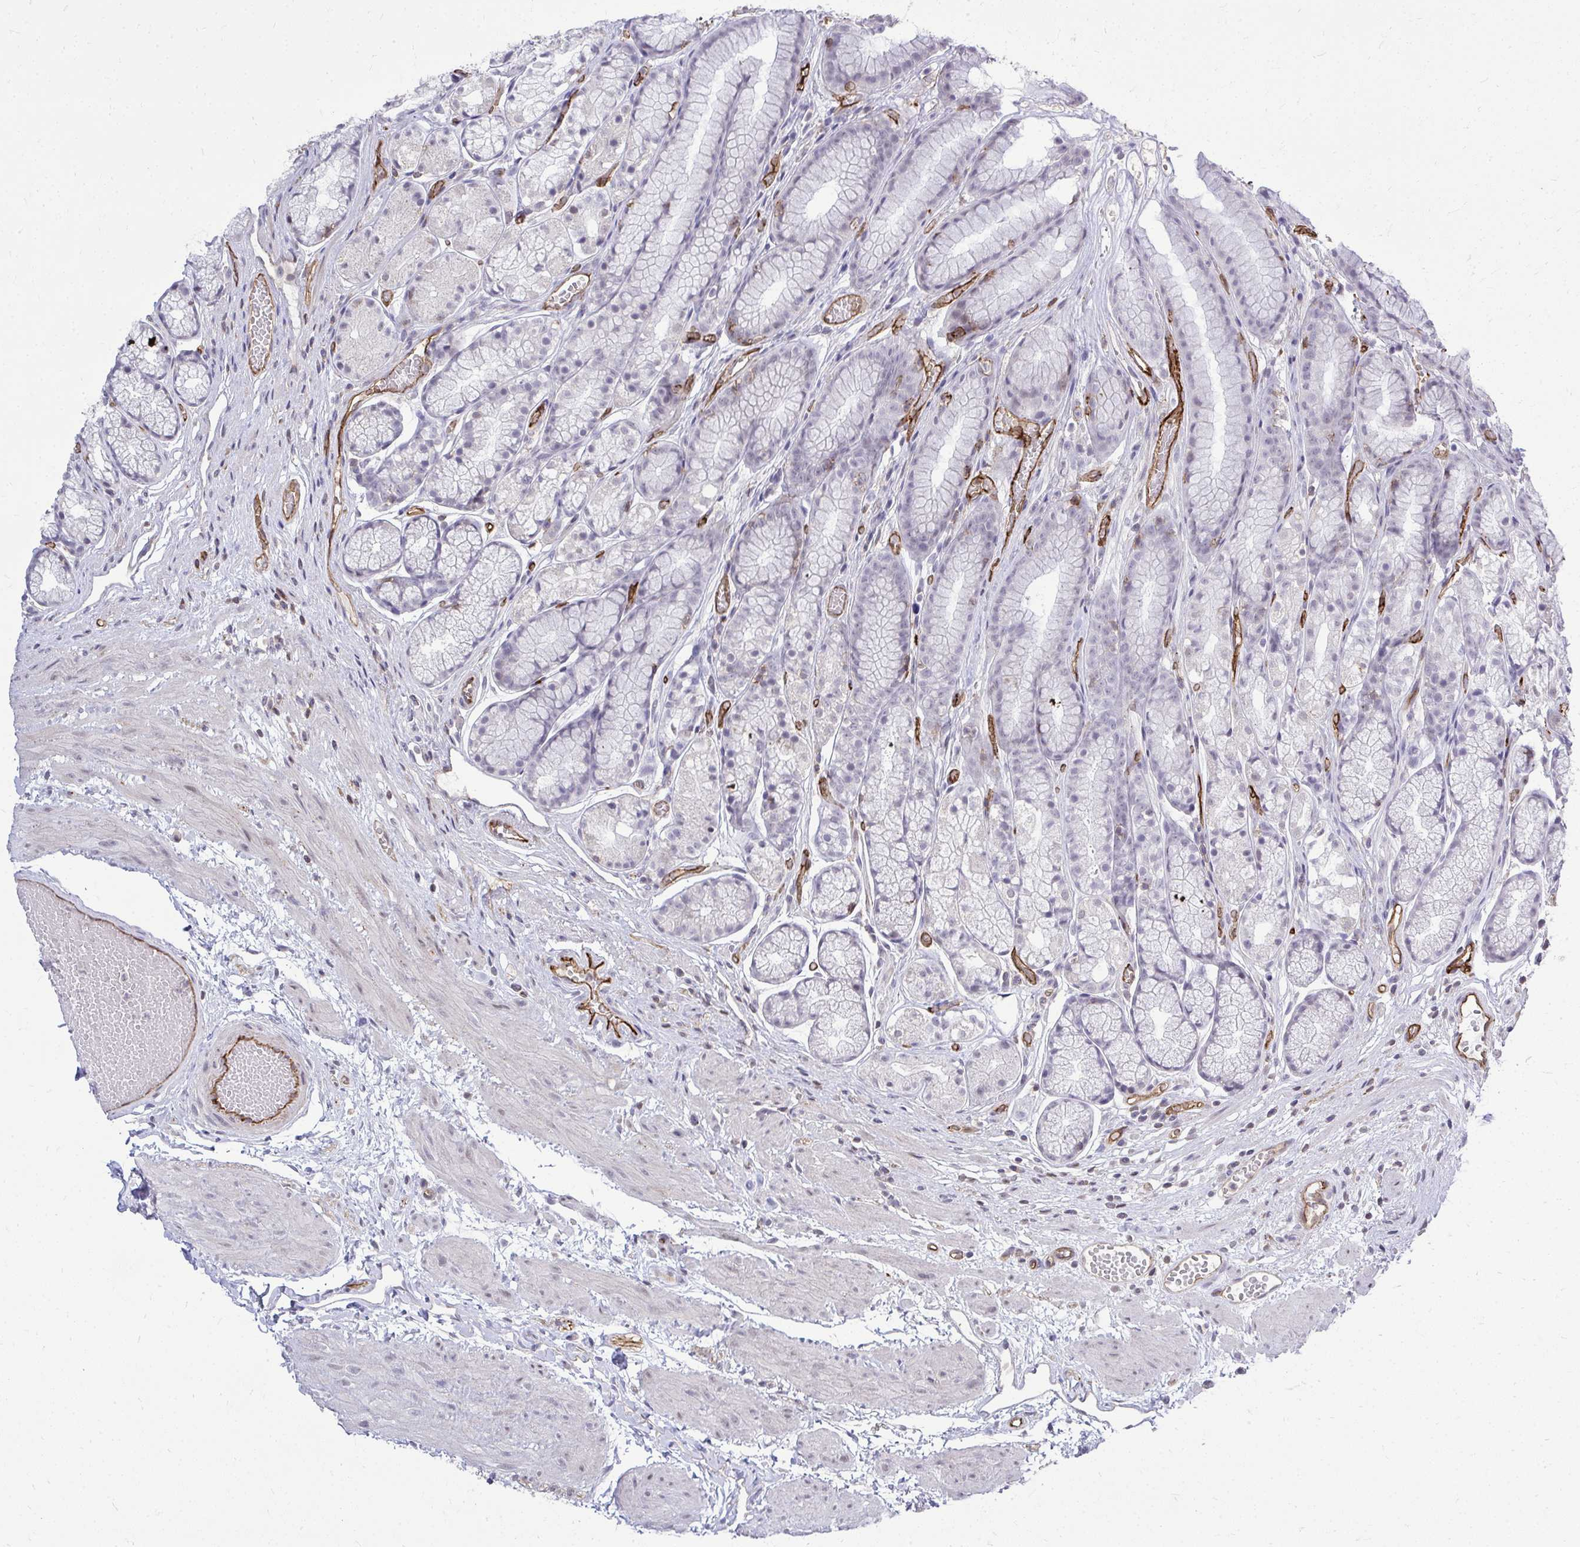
{"staining": {"intensity": "negative", "quantity": "none", "location": "none"}, "tissue": "stomach", "cell_type": "Glandular cells", "image_type": "normal", "snomed": [{"axis": "morphology", "description": "Normal tissue, NOS"}, {"axis": "topography", "description": "Smooth muscle"}, {"axis": "topography", "description": "Stomach"}], "caption": "IHC micrograph of normal stomach: human stomach stained with DAB (3,3'-diaminobenzidine) shows no significant protein expression in glandular cells.", "gene": "FOXN3", "patient": {"sex": "male", "age": 70}}